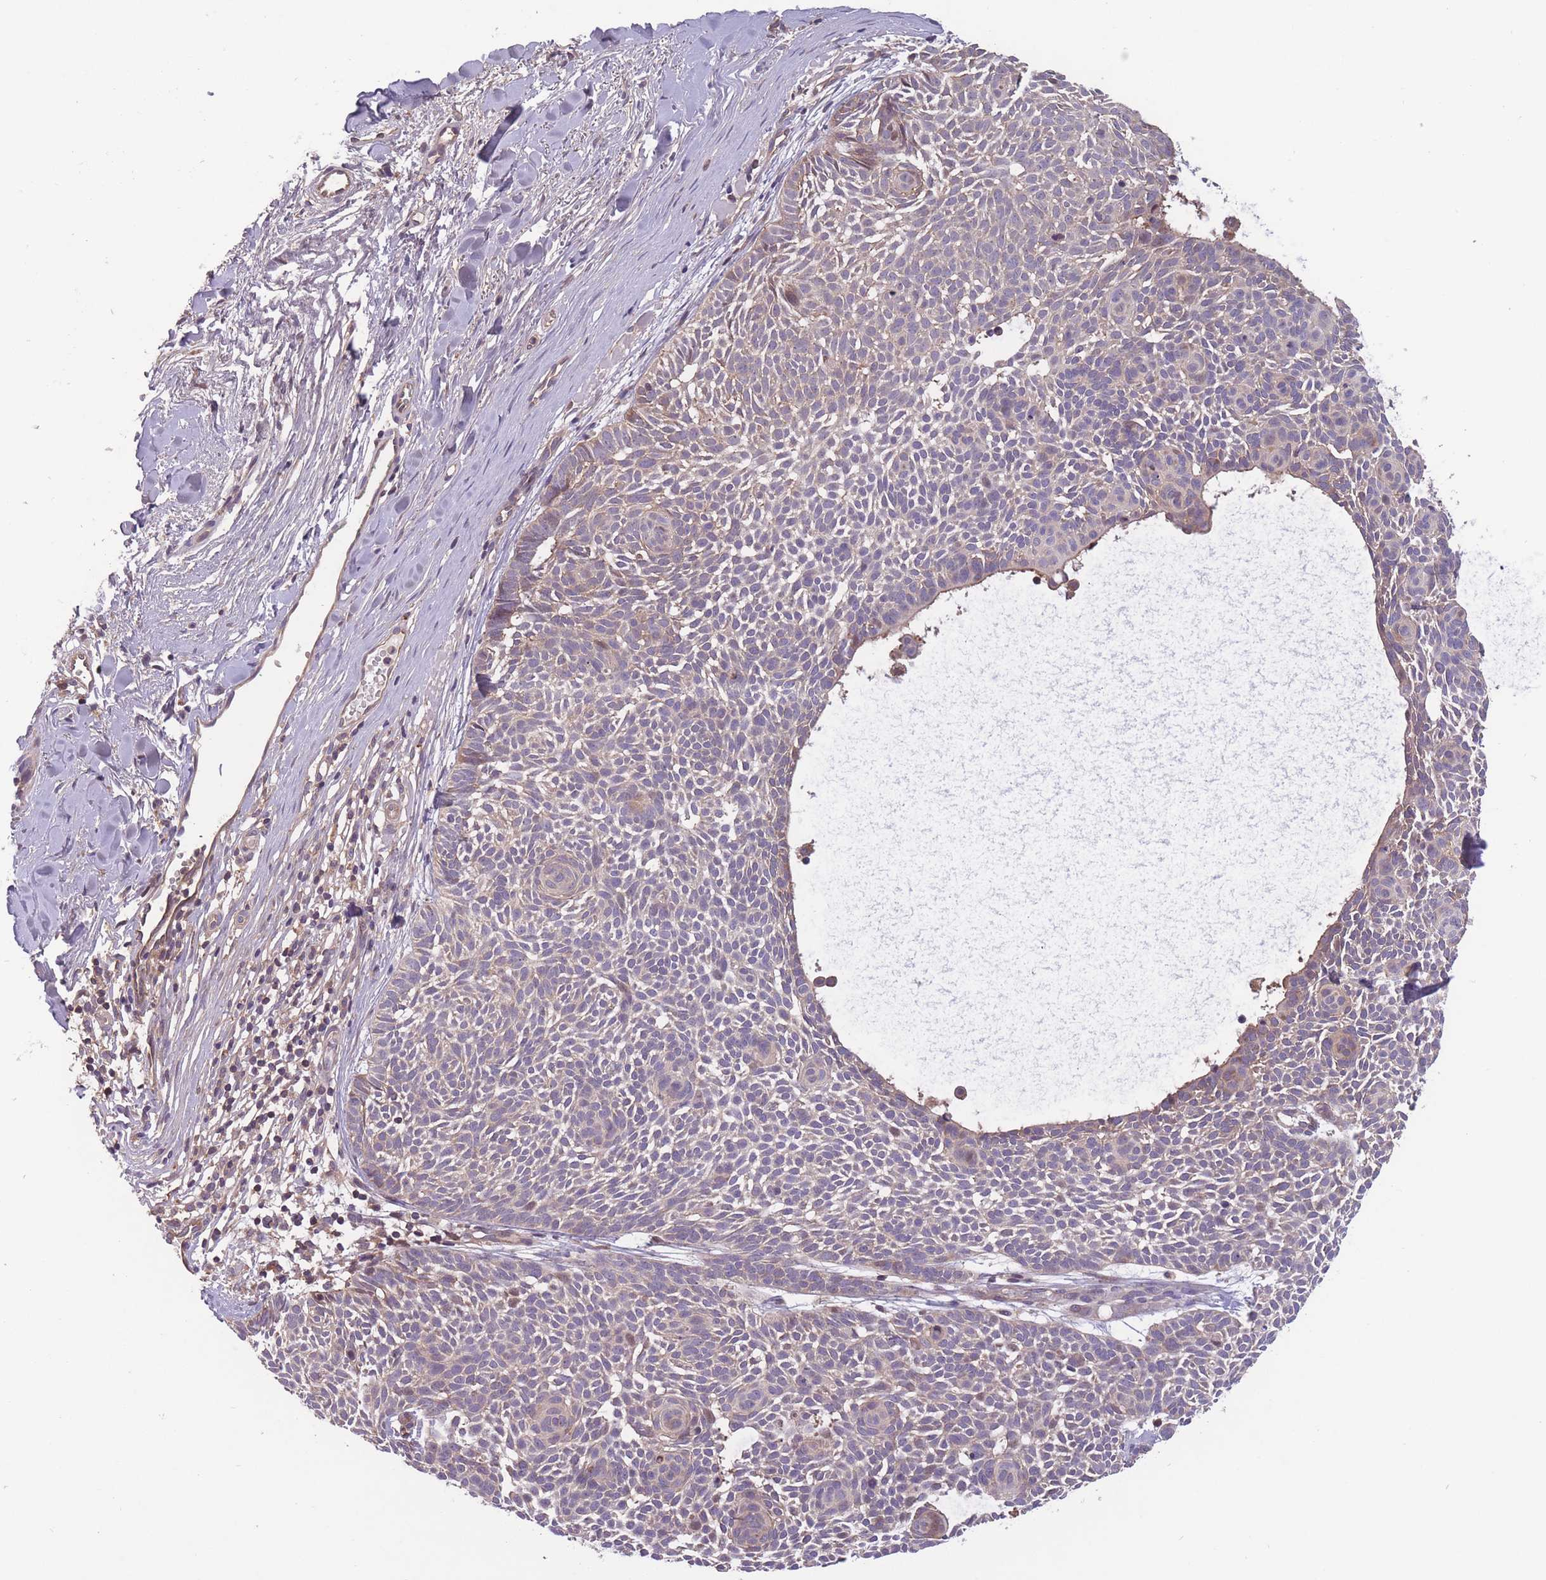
{"staining": {"intensity": "weak", "quantity": "<25%", "location": "cytoplasmic/membranous"}, "tissue": "skin cancer", "cell_type": "Tumor cells", "image_type": "cancer", "snomed": [{"axis": "morphology", "description": "Basal cell carcinoma"}, {"axis": "topography", "description": "Skin"}], "caption": "Tumor cells are negative for brown protein staining in skin basal cell carcinoma.", "gene": "ITPKC", "patient": {"sex": "male", "age": 61}}